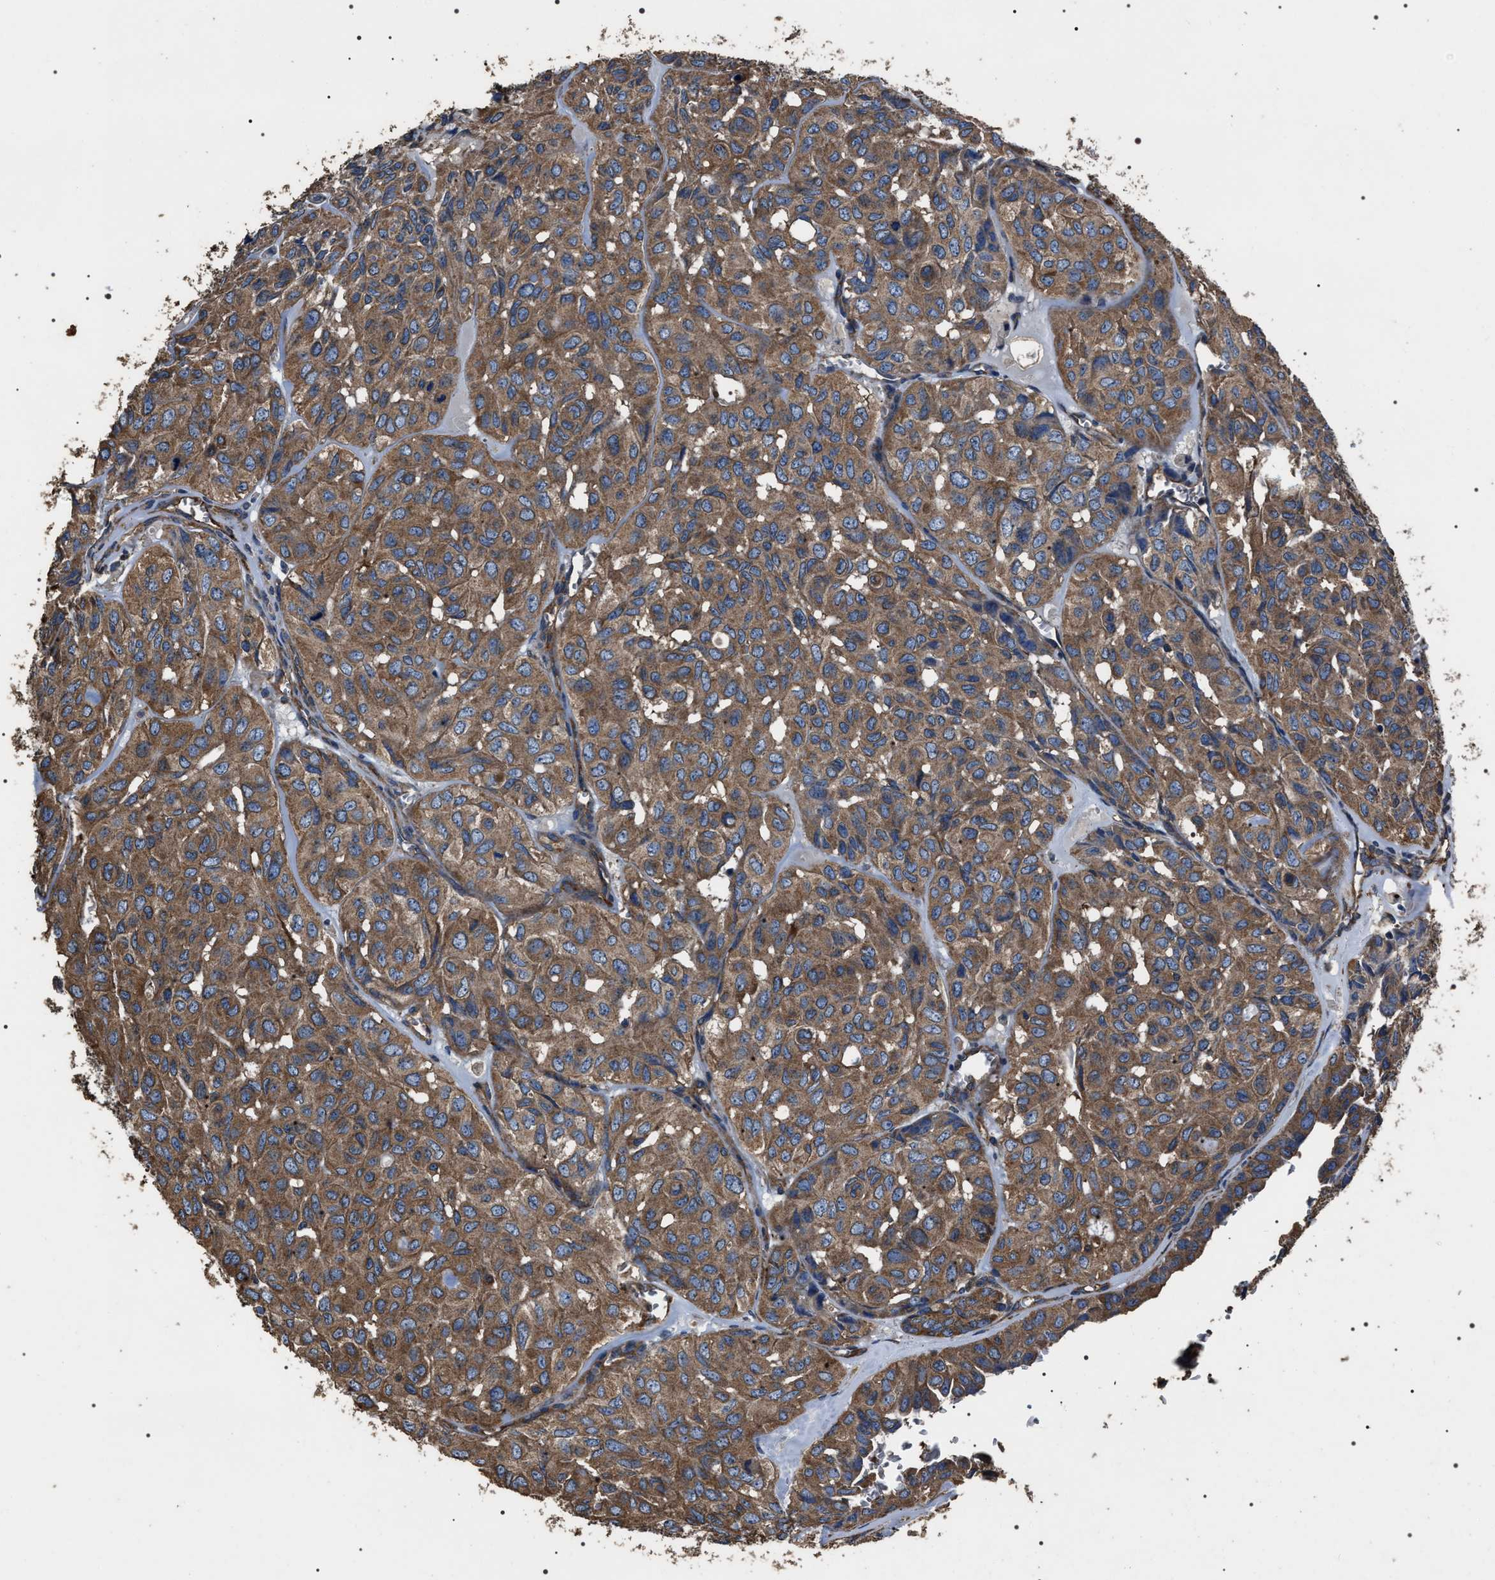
{"staining": {"intensity": "moderate", "quantity": ">75%", "location": "cytoplasmic/membranous"}, "tissue": "head and neck cancer", "cell_type": "Tumor cells", "image_type": "cancer", "snomed": [{"axis": "morphology", "description": "Adenocarcinoma, NOS"}, {"axis": "topography", "description": "Salivary gland, NOS"}, {"axis": "topography", "description": "Head-Neck"}], "caption": "Head and neck adenocarcinoma stained for a protein (brown) displays moderate cytoplasmic/membranous positive expression in about >75% of tumor cells.", "gene": "HSCB", "patient": {"sex": "female", "age": 76}}